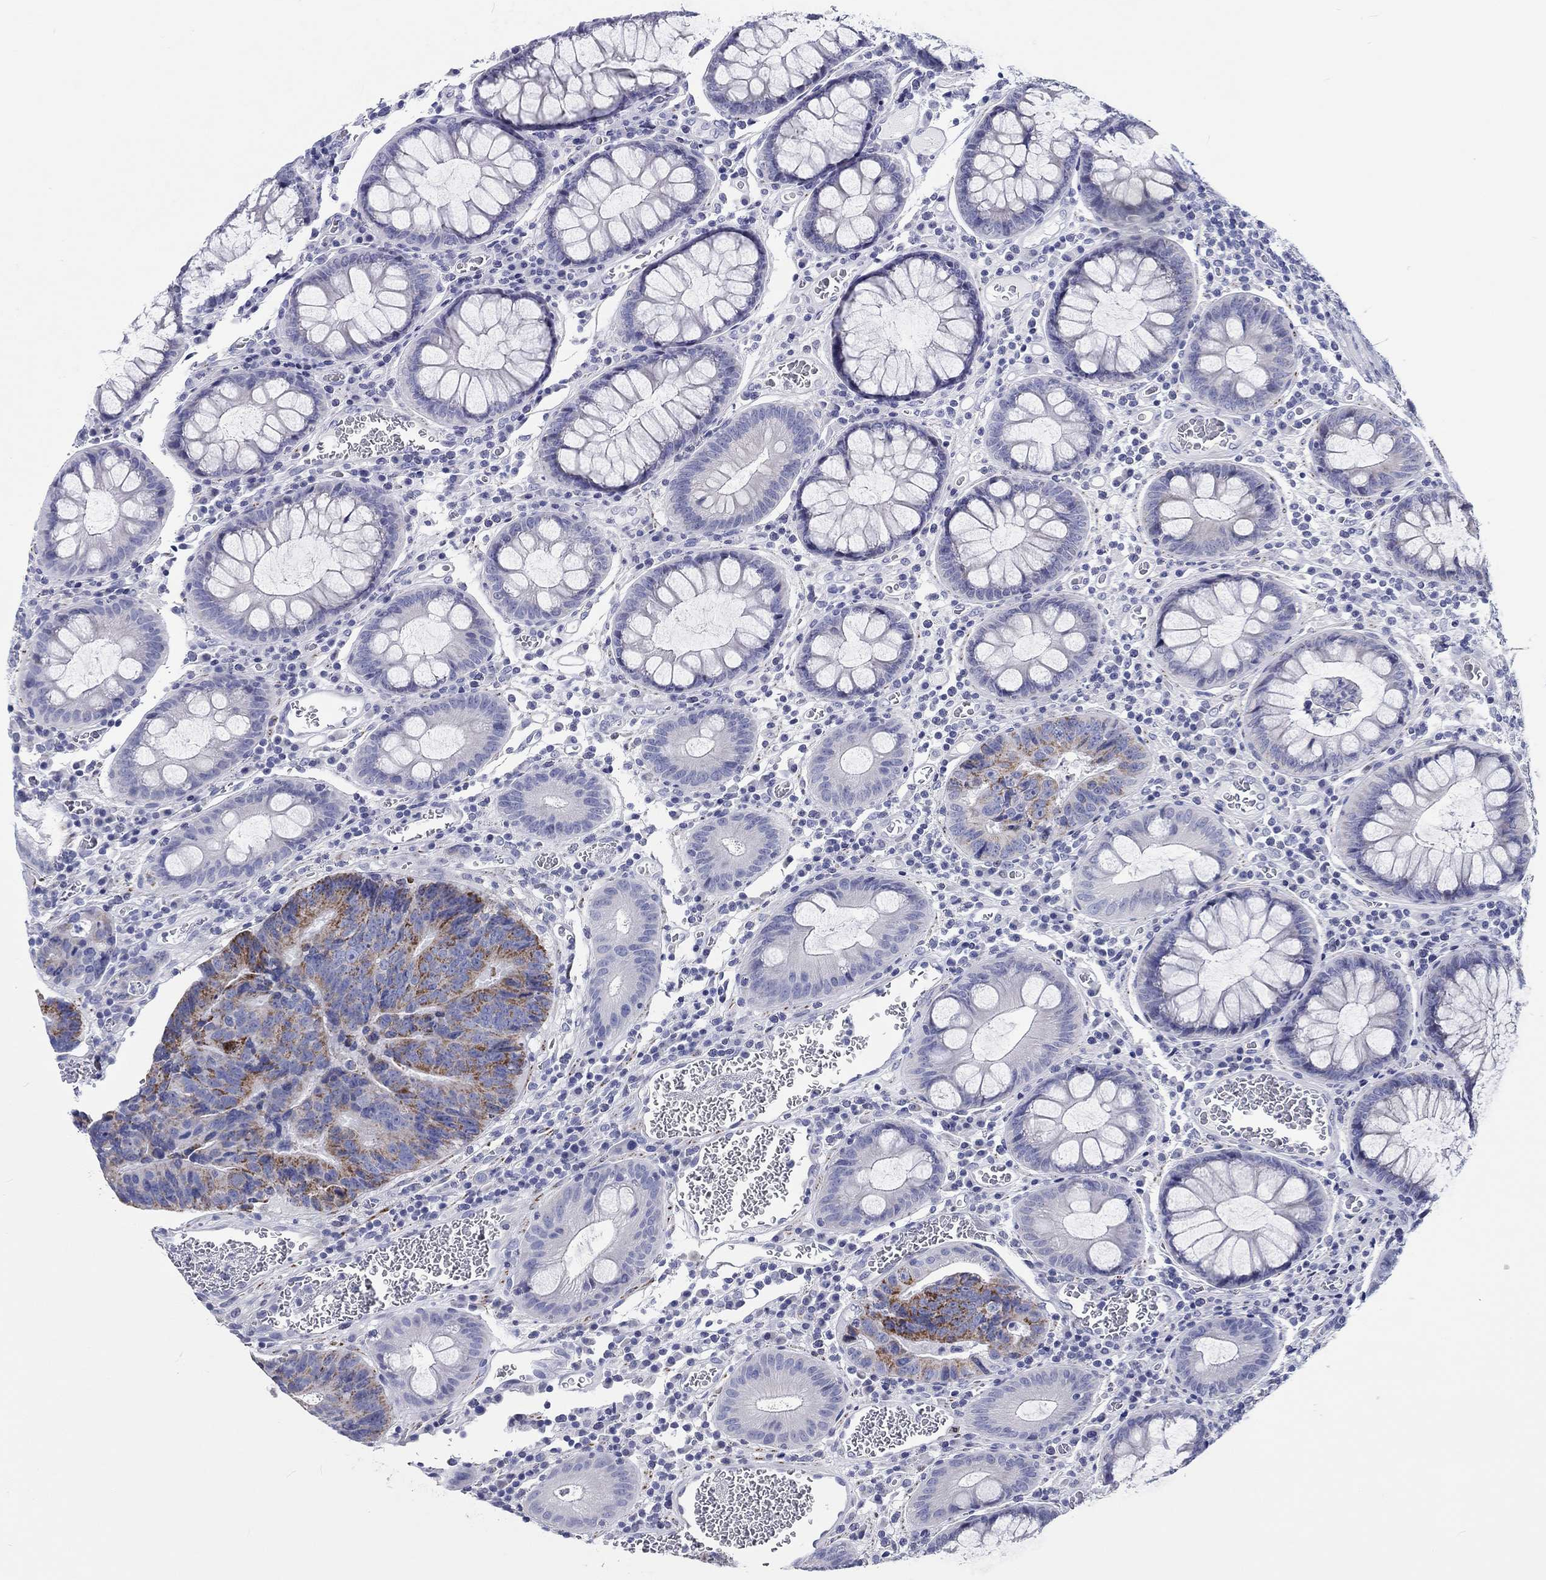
{"staining": {"intensity": "strong", "quantity": "25%-75%", "location": "cytoplasmic/membranous"}, "tissue": "colorectal cancer", "cell_type": "Tumor cells", "image_type": "cancer", "snomed": [{"axis": "morphology", "description": "Adenocarcinoma, NOS"}, {"axis": "topography", "description": "Colon"}], "caption": "This image displays colorectal cancer (adenocarcinoma) stained with immunohistochemistry (IHC) to label a protein in brown. The cytoplasmic/membranous of tumor cells show strong positivity for the protein. Nuclei are counter-stained blue.", "gene": "H1-1", "patient": {"sex": "female", "age": 48}}